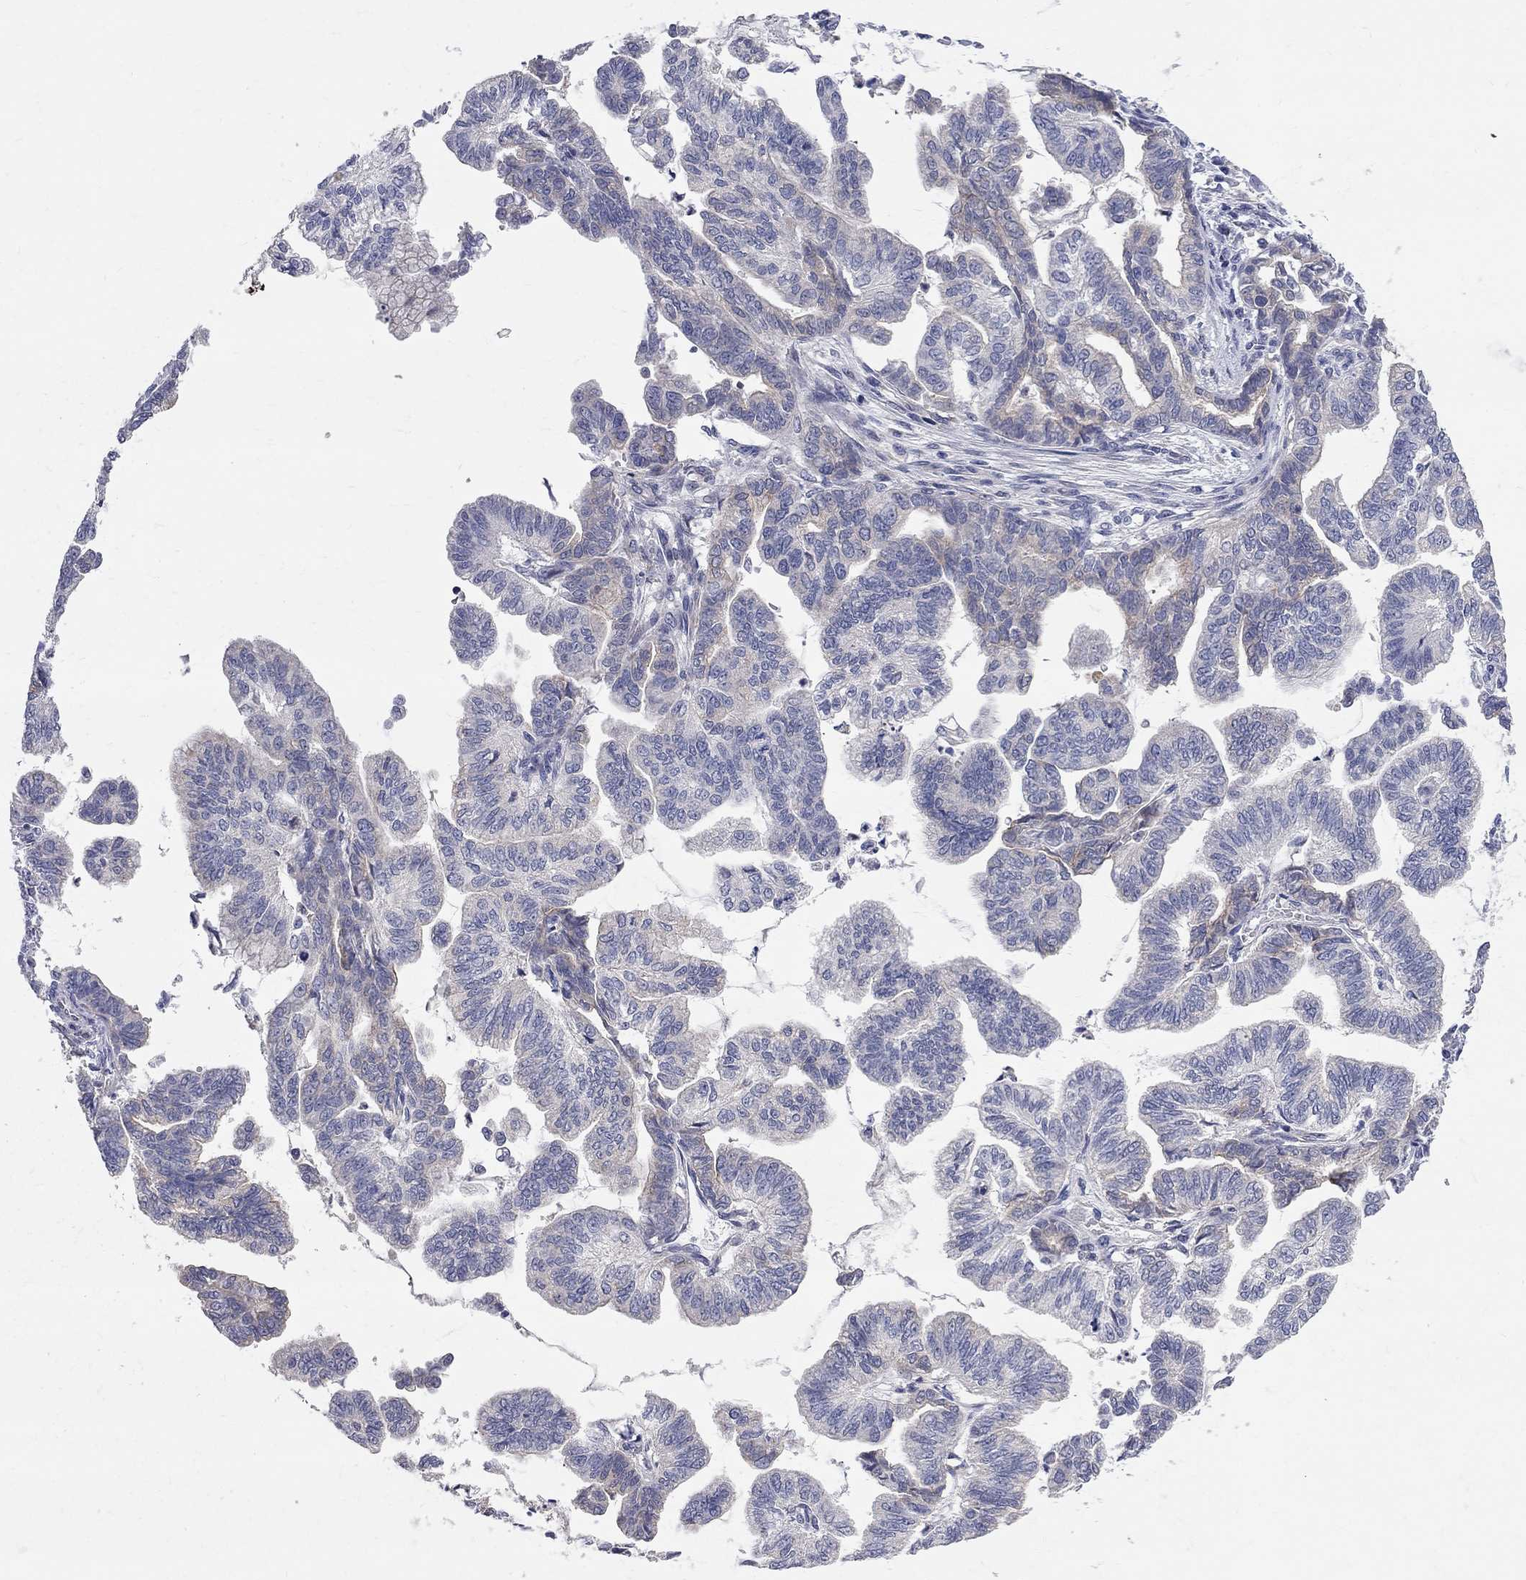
{"staining": {"intensity": "negative", "quantity": "none", "location": "none"}, "tissue": "stomach cancer", "cell_type": "Tumor cells", "image_type": "cancer", "snomed": [{"axis": "morphology", "description": "Adenocarcinoma, NOS"}, {"axis": "topography", "description": "Stomach"}], "caption": "An immunohistochemistry histopathology image of stomach cancer (adenocarcinoma) is shown. There is no staining in tumor cells of stomach cancer (adenocarcinoma).", "gene": "ACSL1", "patient": {"sex": "male", "age": 83}}